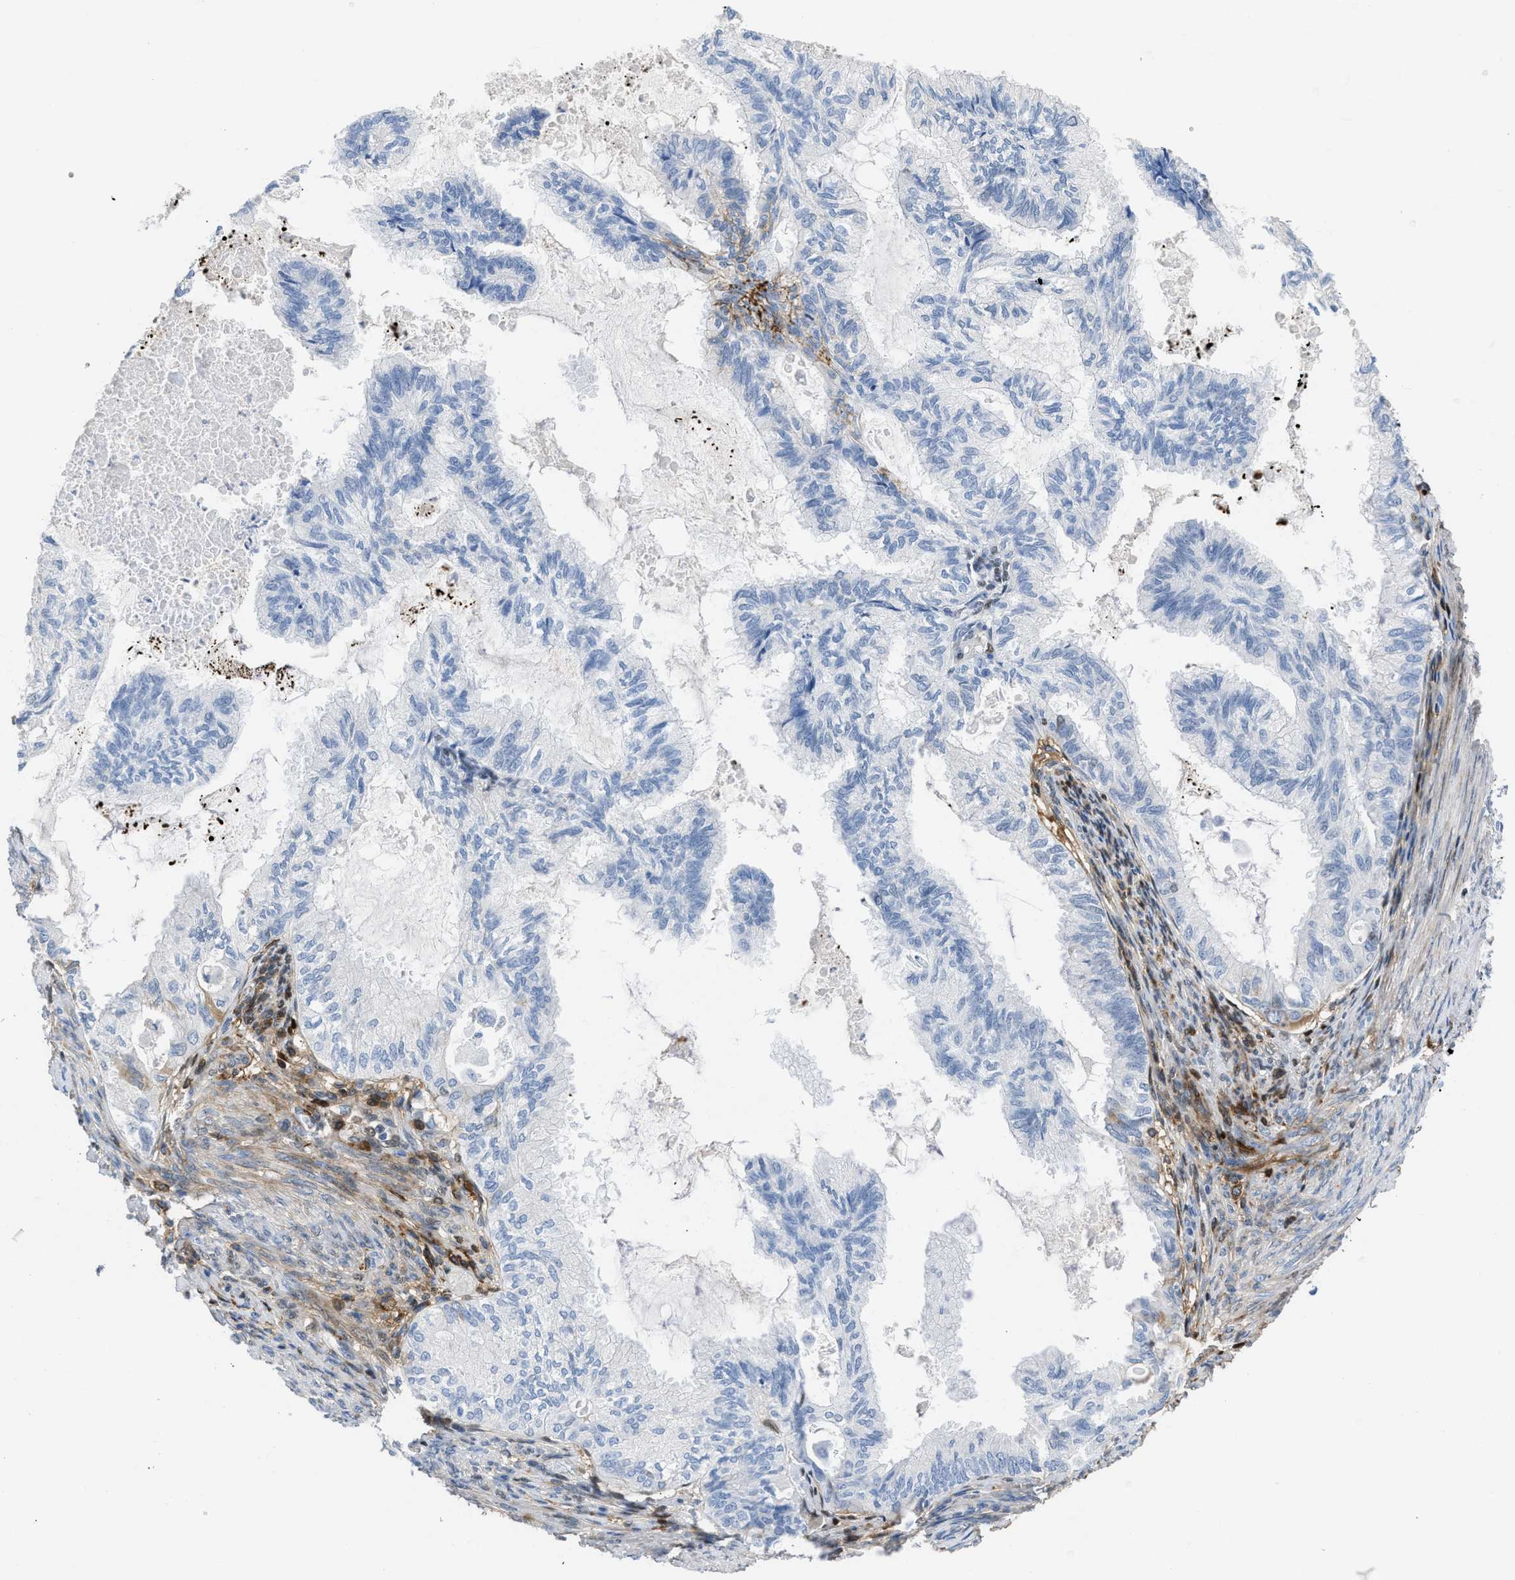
{"staining": {"intensity": "negative", "quantity": "none", "location": "none"}, "tissue": "cervical cancer", "cell_type": "Tumor cells", "image_type": "cancer", "snomed": [{"axis": "morphology", "description": "Normal tissue, NOS"}, {"axis": "morphology", "description": "Adenocarcinoma, NOS"}, {"axis": "topography", "description": "Cervix"}, {"axis": "topography", "description": "Endometrium"}], "caption": "Tumor cells show no significant protein positivity in cervical cancer (adenocarcinoma).", "gene": "LEF1", "patient": {"sex": "female", "age": 86}}